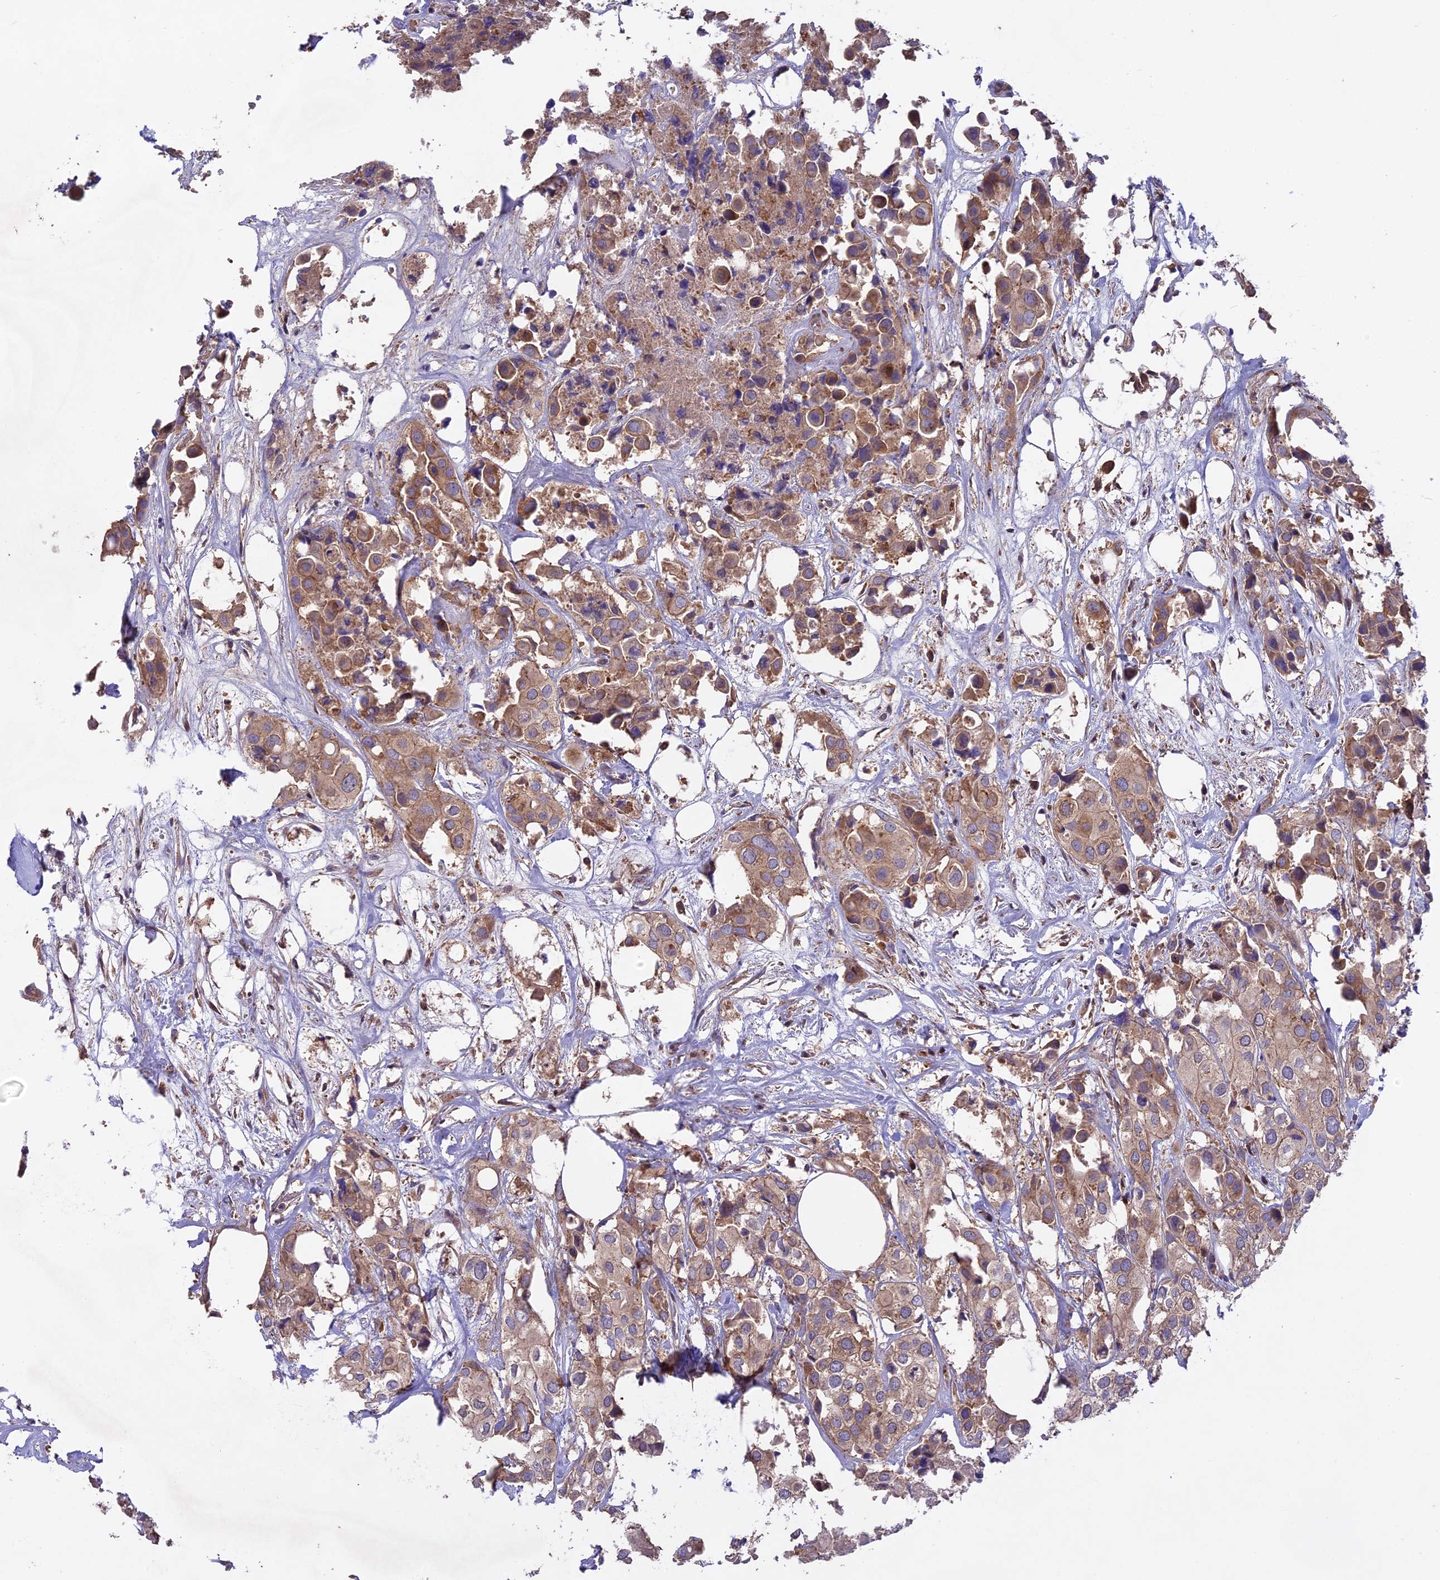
{"staining": {"intensity": "moderate", "quantity": ">75%", "location": "cytoplasmic/membranous"}, "tissue": "urothelial cancer", "cell_type": "Tumor cells", "image_type": "cancer", "snomed": [{"axis": "morphology", "description": "Urothelial carcinoma, High grade"}, {"axis": "topography", "description": "Urinary bladder"}], "caption": "IHC of high-grade urothelial carcinoma shows medium levels of moderate cytoplasmic/membranous positivity in approximately >75% of tumor cells.", "gene": "NUDT8", "patient": {"sex": "male", "age": 64}}